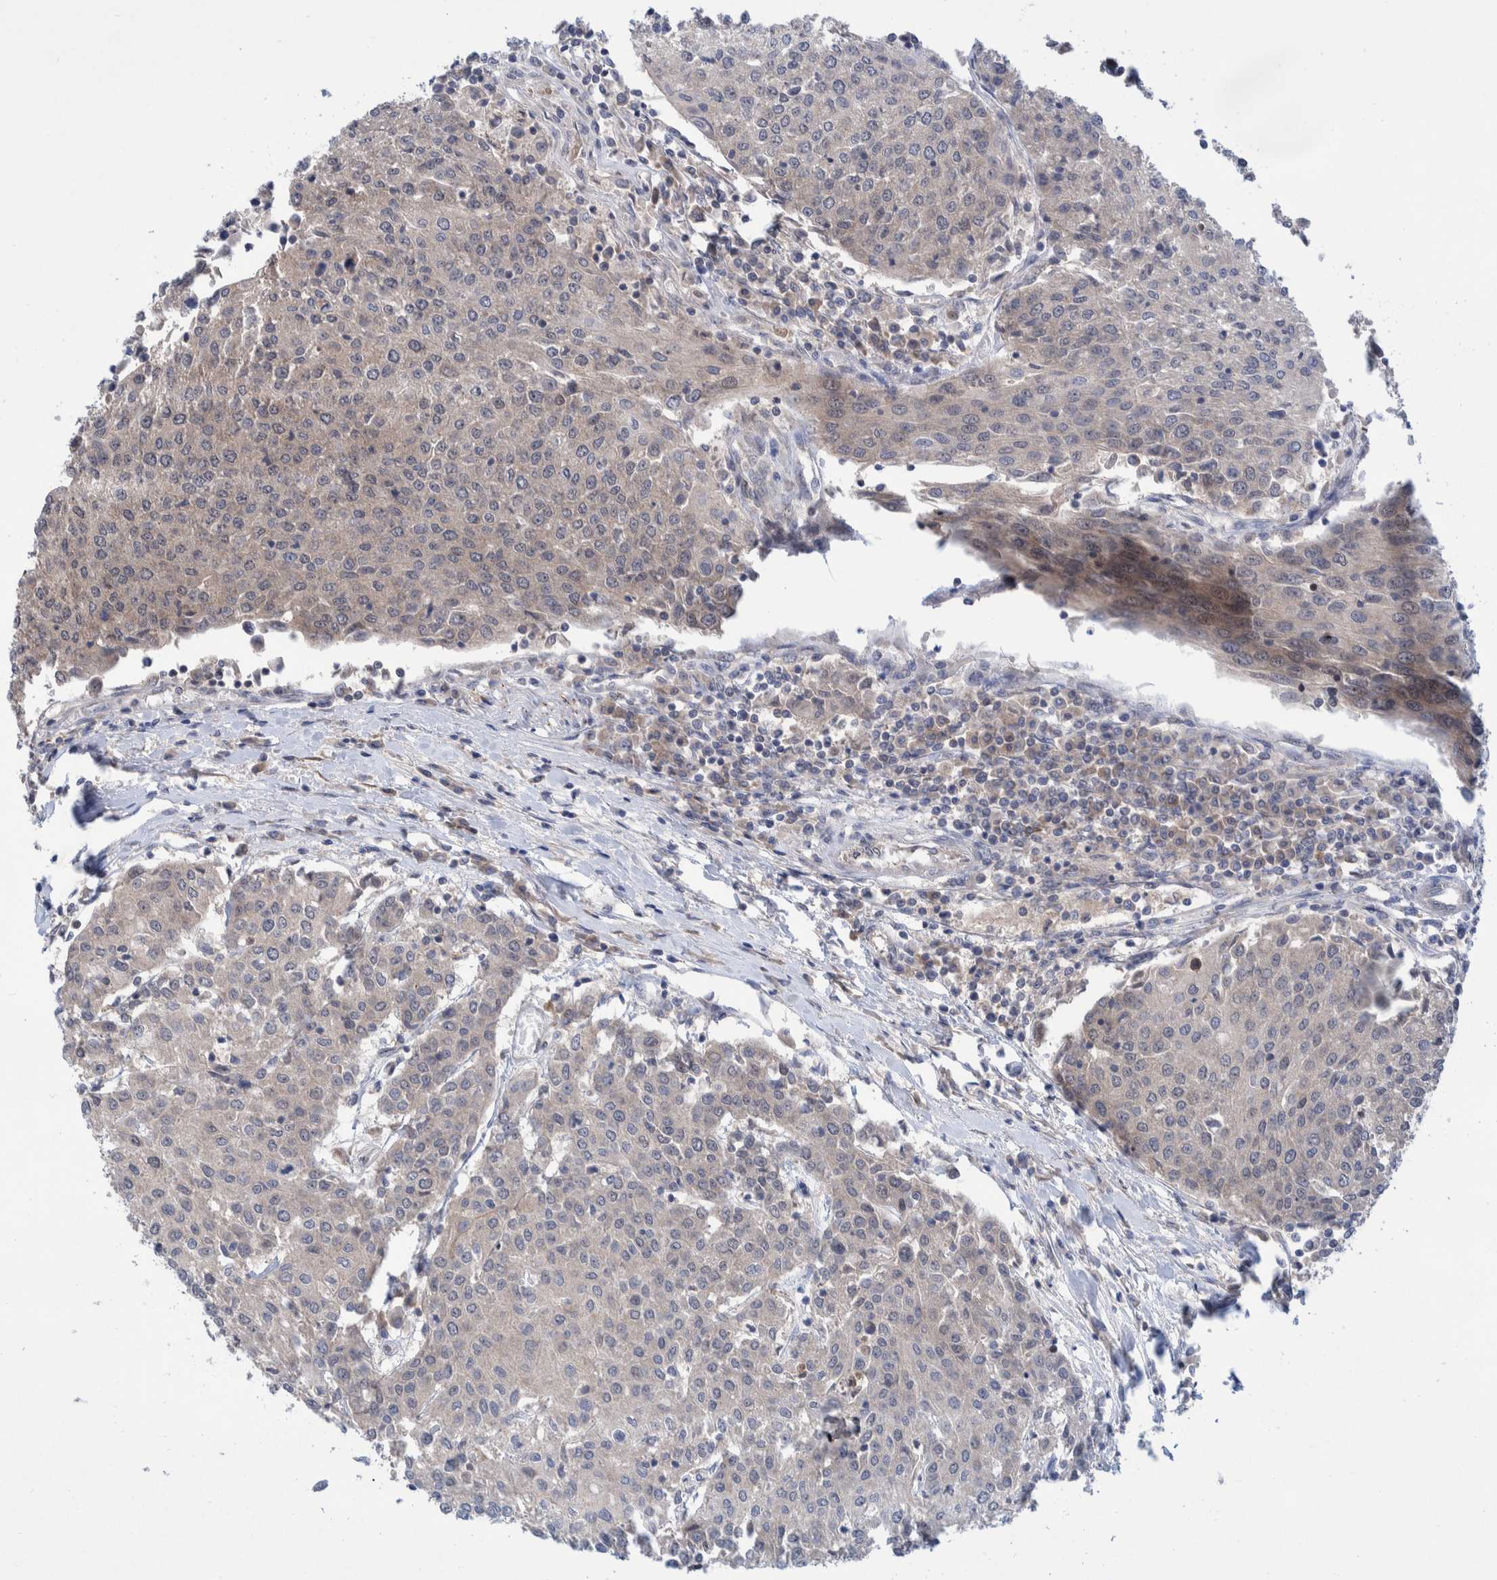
{"staining": {"intensity": "negative", "quantity": "none", "location": "none"}, "tissue": "urothelial cancer", "cell_type": "Tumor cells", "image_type": "cancer", "snomed": [{"axis": "morphology", "description": "Urothelial carcinoma, High grade"}, {"axis": "topography", "description": "Urinary bladder"}], "caption": "This is a image of immunohistochemistry (IHC) staining of urothelial cancer, which shows no staining in tumor cells.", "gene": "PLPBP", "patient": {"sex": "female", "age": 85}}